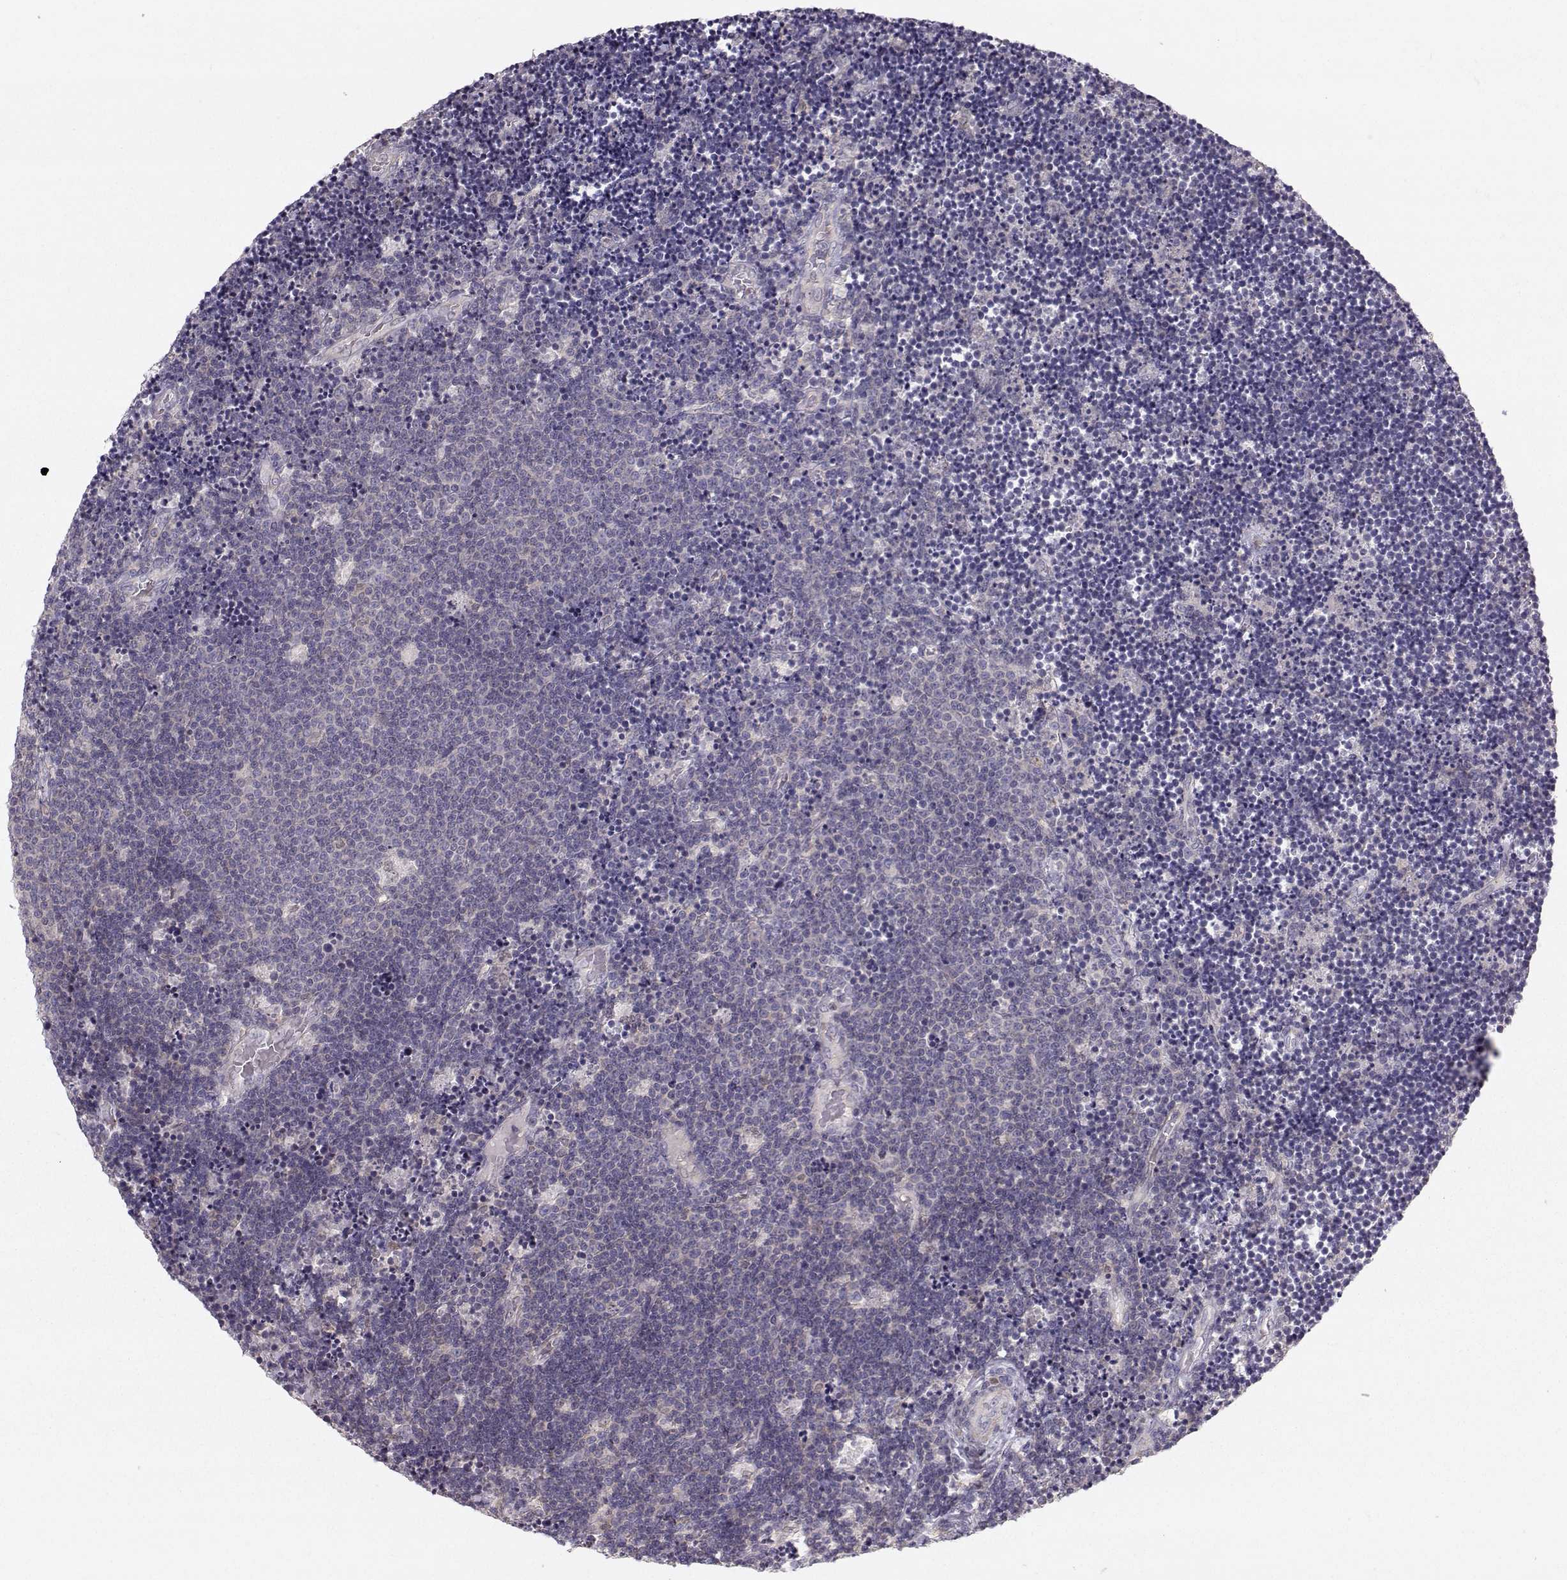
{"staining": {"intensity": "negative", "quantity": "none", "location": "none"}, "tissue": "lymphoma", "cell_type": "Tumor cells", "image_type": "cancer", "snomed": [{"axis": "morphology", "description": "Malignant lymphoma, non-Hodgkin's type, Low grade"}, {"axis": "topography", "description": "Brain"}], "caption": "IHC of human lymphoma shows no staining in tumor cells.", "gene": "ASB16", "patient": {"sex": "female", "age": 66}}